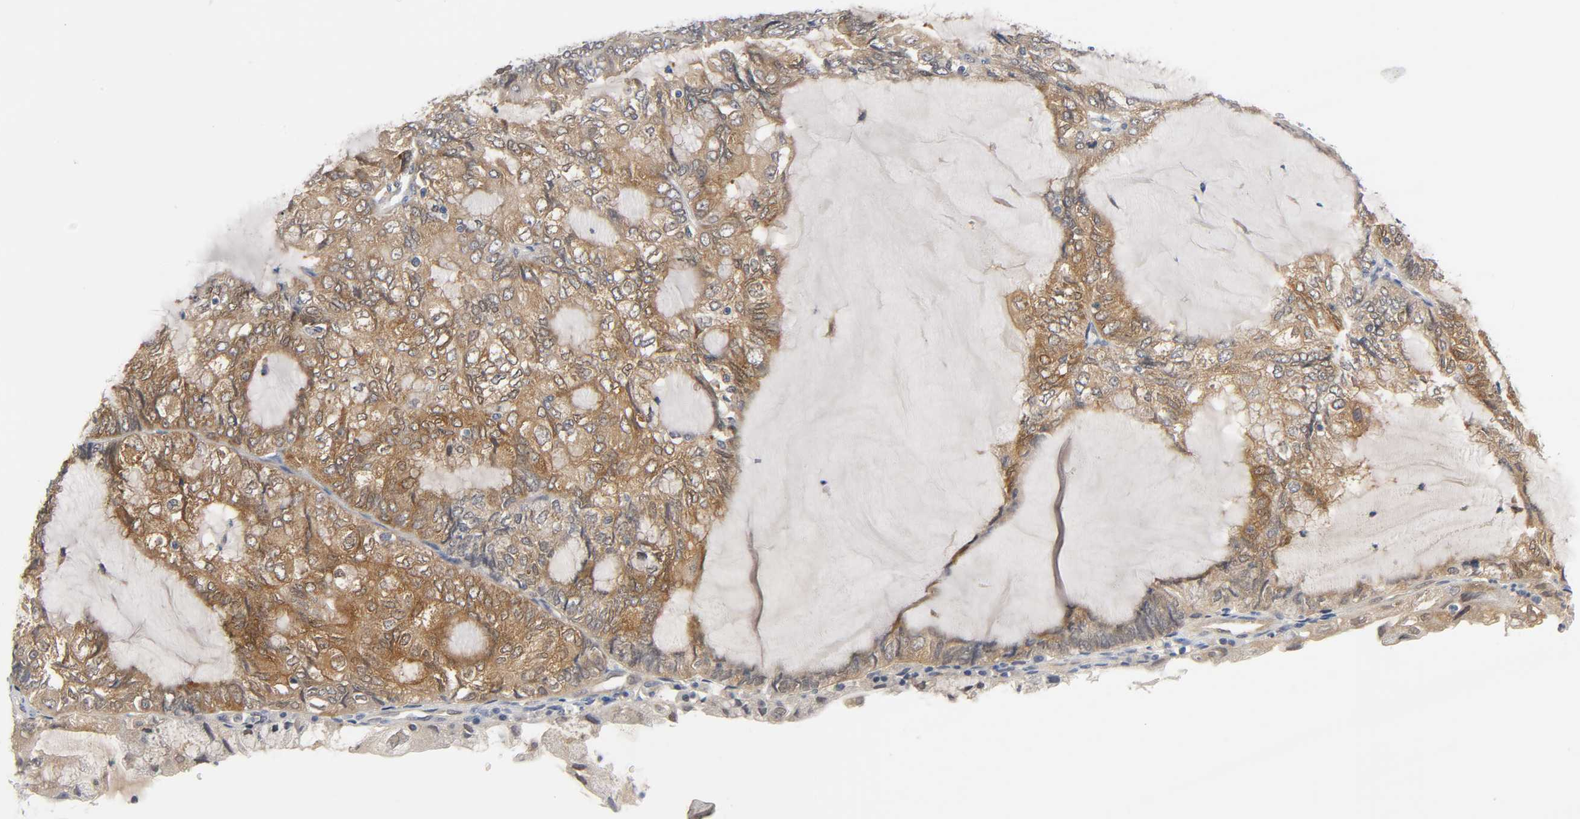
{"staining": {"intensity": "moderate", "quantity": ">75%", "location": "cytoplasmic/membranous"}, "tissue": "endometrial cancer", "cell_type": "Tumor cells", "image_type": "cancer", "snomed": [{"axis": "morphology", "description": "Adenocarcinoma, NOS"}, {"axis": "topography", "description": "Endometrium"}], "caption": "A brown stain labels moderate cytoplasmic/membranous staining of a protein in human adenocarcinoma (endometrial) tumor cells.", "gene": "FYN", "patient": {"sex": "female", "age": 81}}